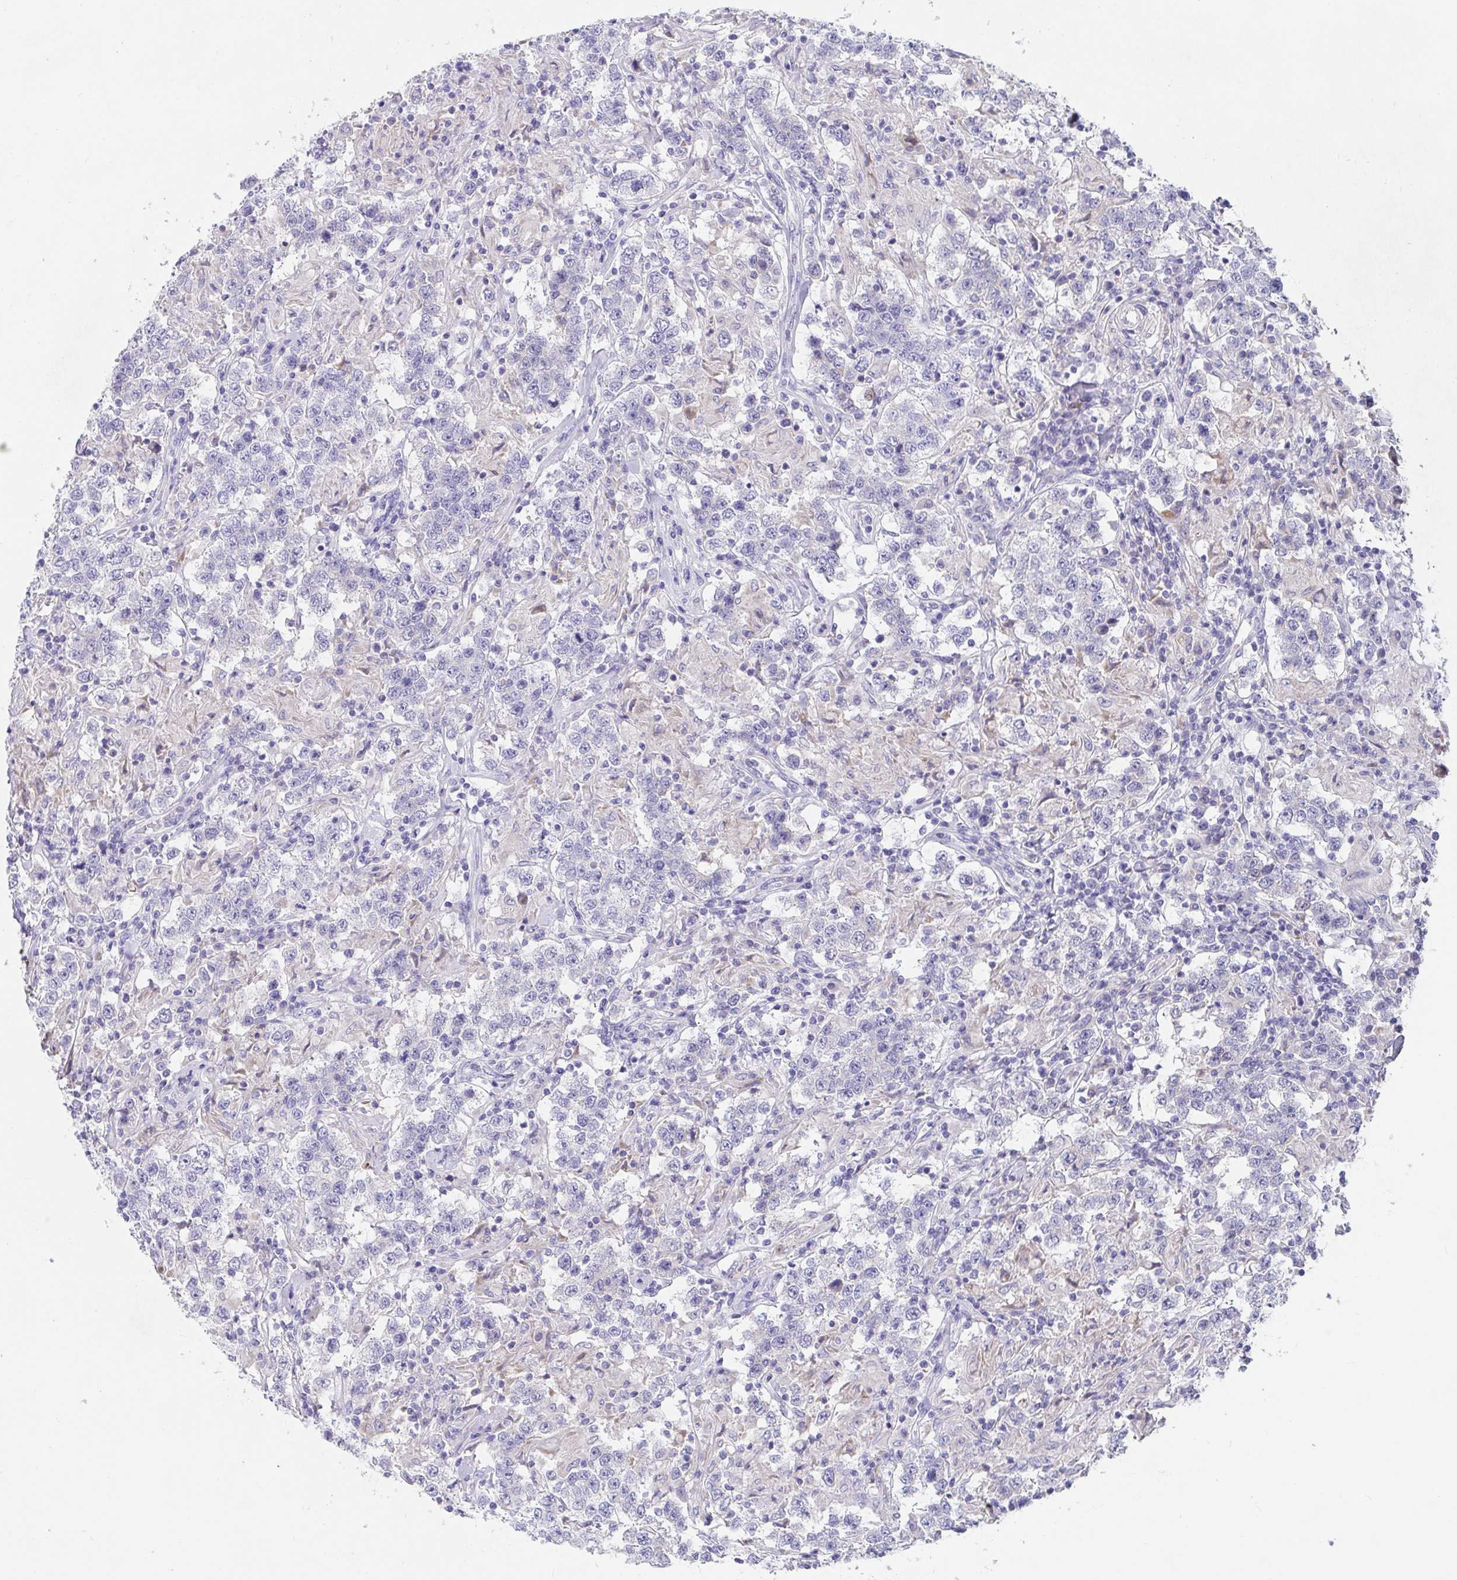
{"staining": {"intensity": "negative", "quantity": "none", "location": "none"}, "tissue": "testis cancer", "cell_type": "Tumor cells", "image_type": "cancer", "snomed": [{"axis": "morphology", "description": "Seminoma, NOS"}, {"axis": "morphology", "description": "Carcinoma, Embryonal, NOS"}, {"axis": "topography", "description": "Testis"}], "caption": "An immunohistochemistry micrograph of testis embryonal carcinoma is shown. There is no staining in tumor cells of testis embryonal carcinoma. (IHC, brightfield microscopy, high magnification).", "gene": "ZNF561", "patient": {"sex": "male", "age": 41}}